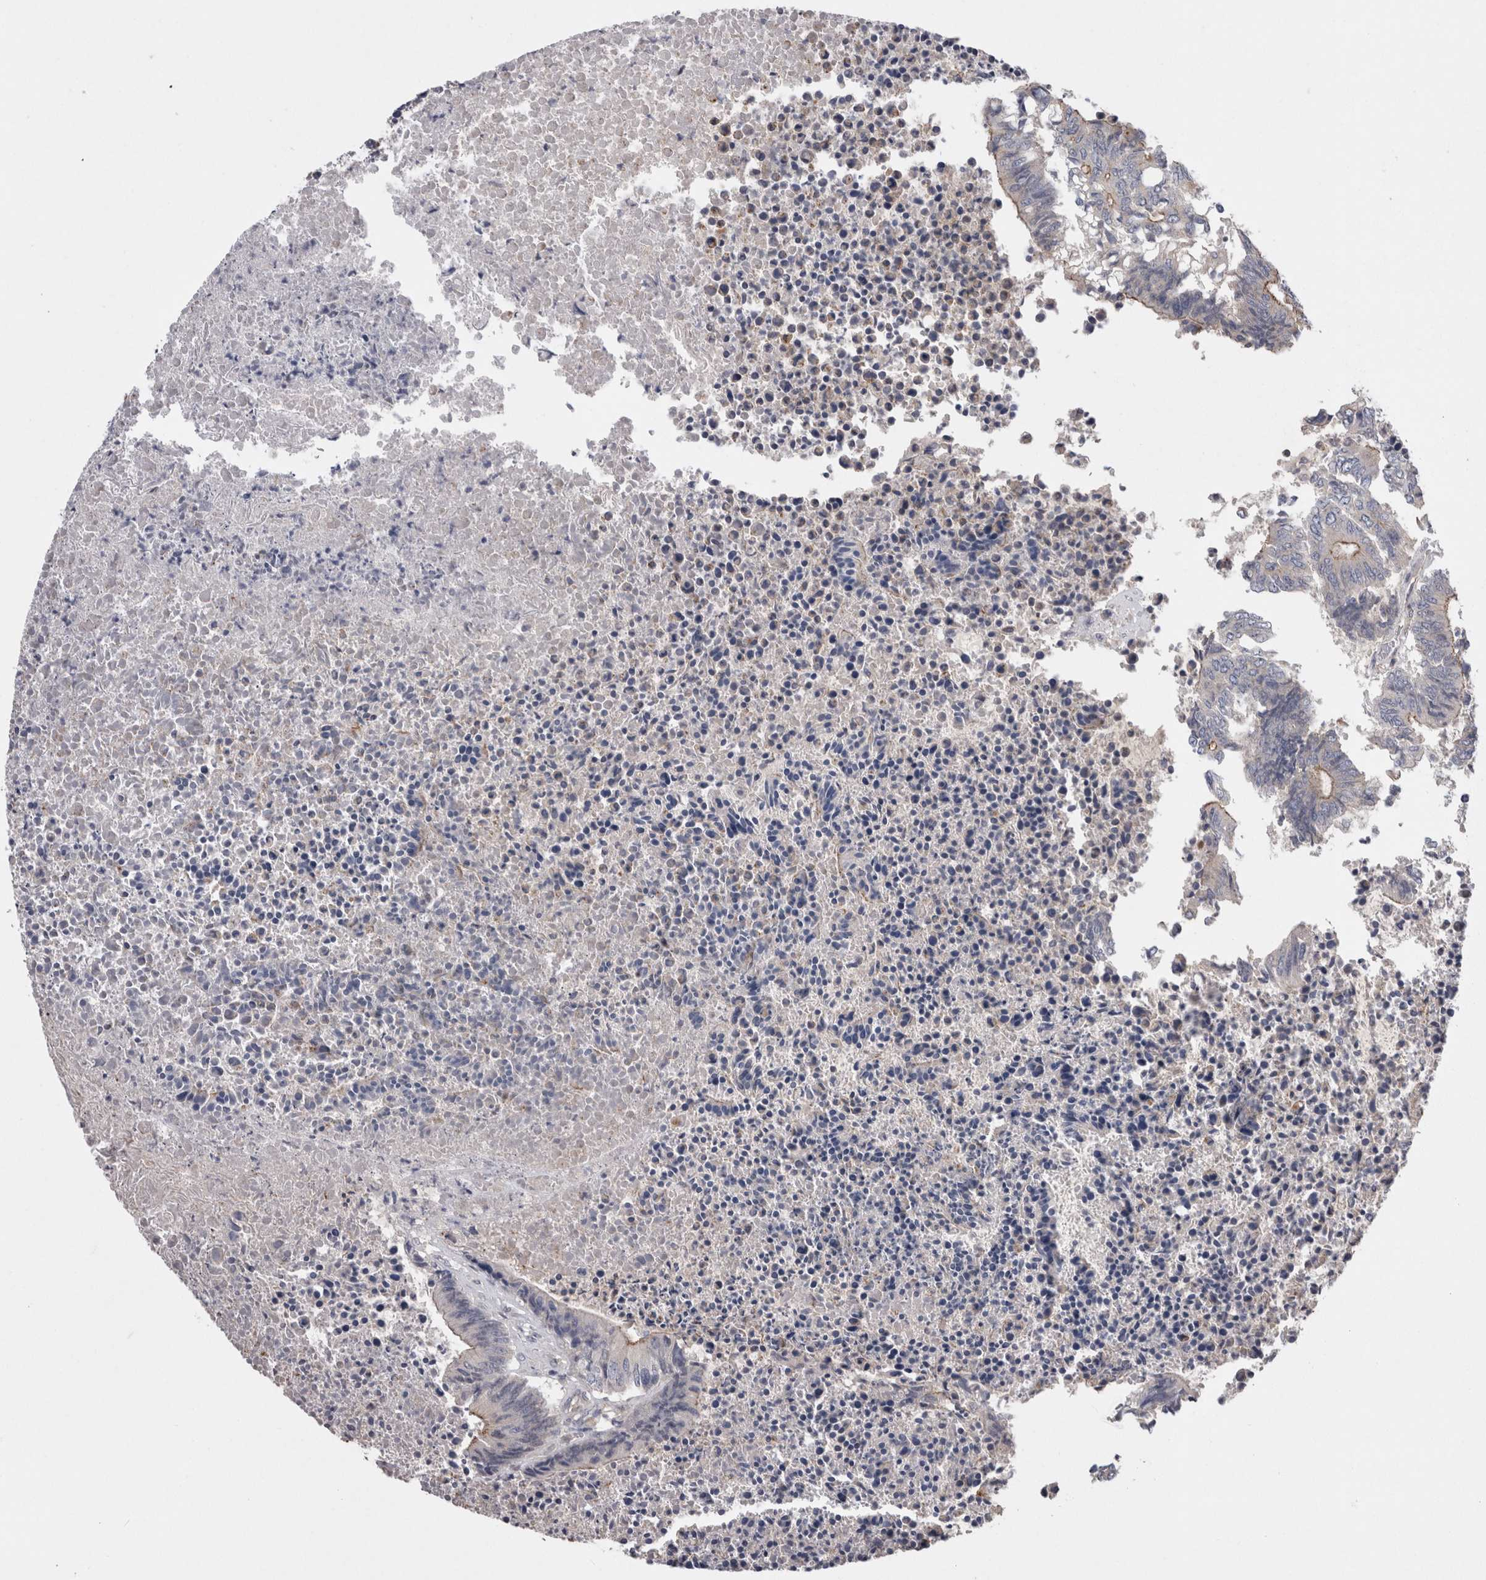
{"staining": {"intensity": "moderate", "quantity": "<25%", "location": "cytoplasmic/membranous"}, "tissue": "colorectal cancer", "cell_type": "Tumor cells", "image_type": "cancer", "snomed": [{"axis": "morphology", "description": "Adenocarcinoma, NOS"}, {"axis": "topography", "description": "Rectum"}], "caption": "A brown stain shows moderate cytoplasmic/membranous positivity of a protein in human adenocarcinoma (colorectal) tumor cells.", "gene": "NECTIN2", "patient": {"sex": "male", "age": 63}}